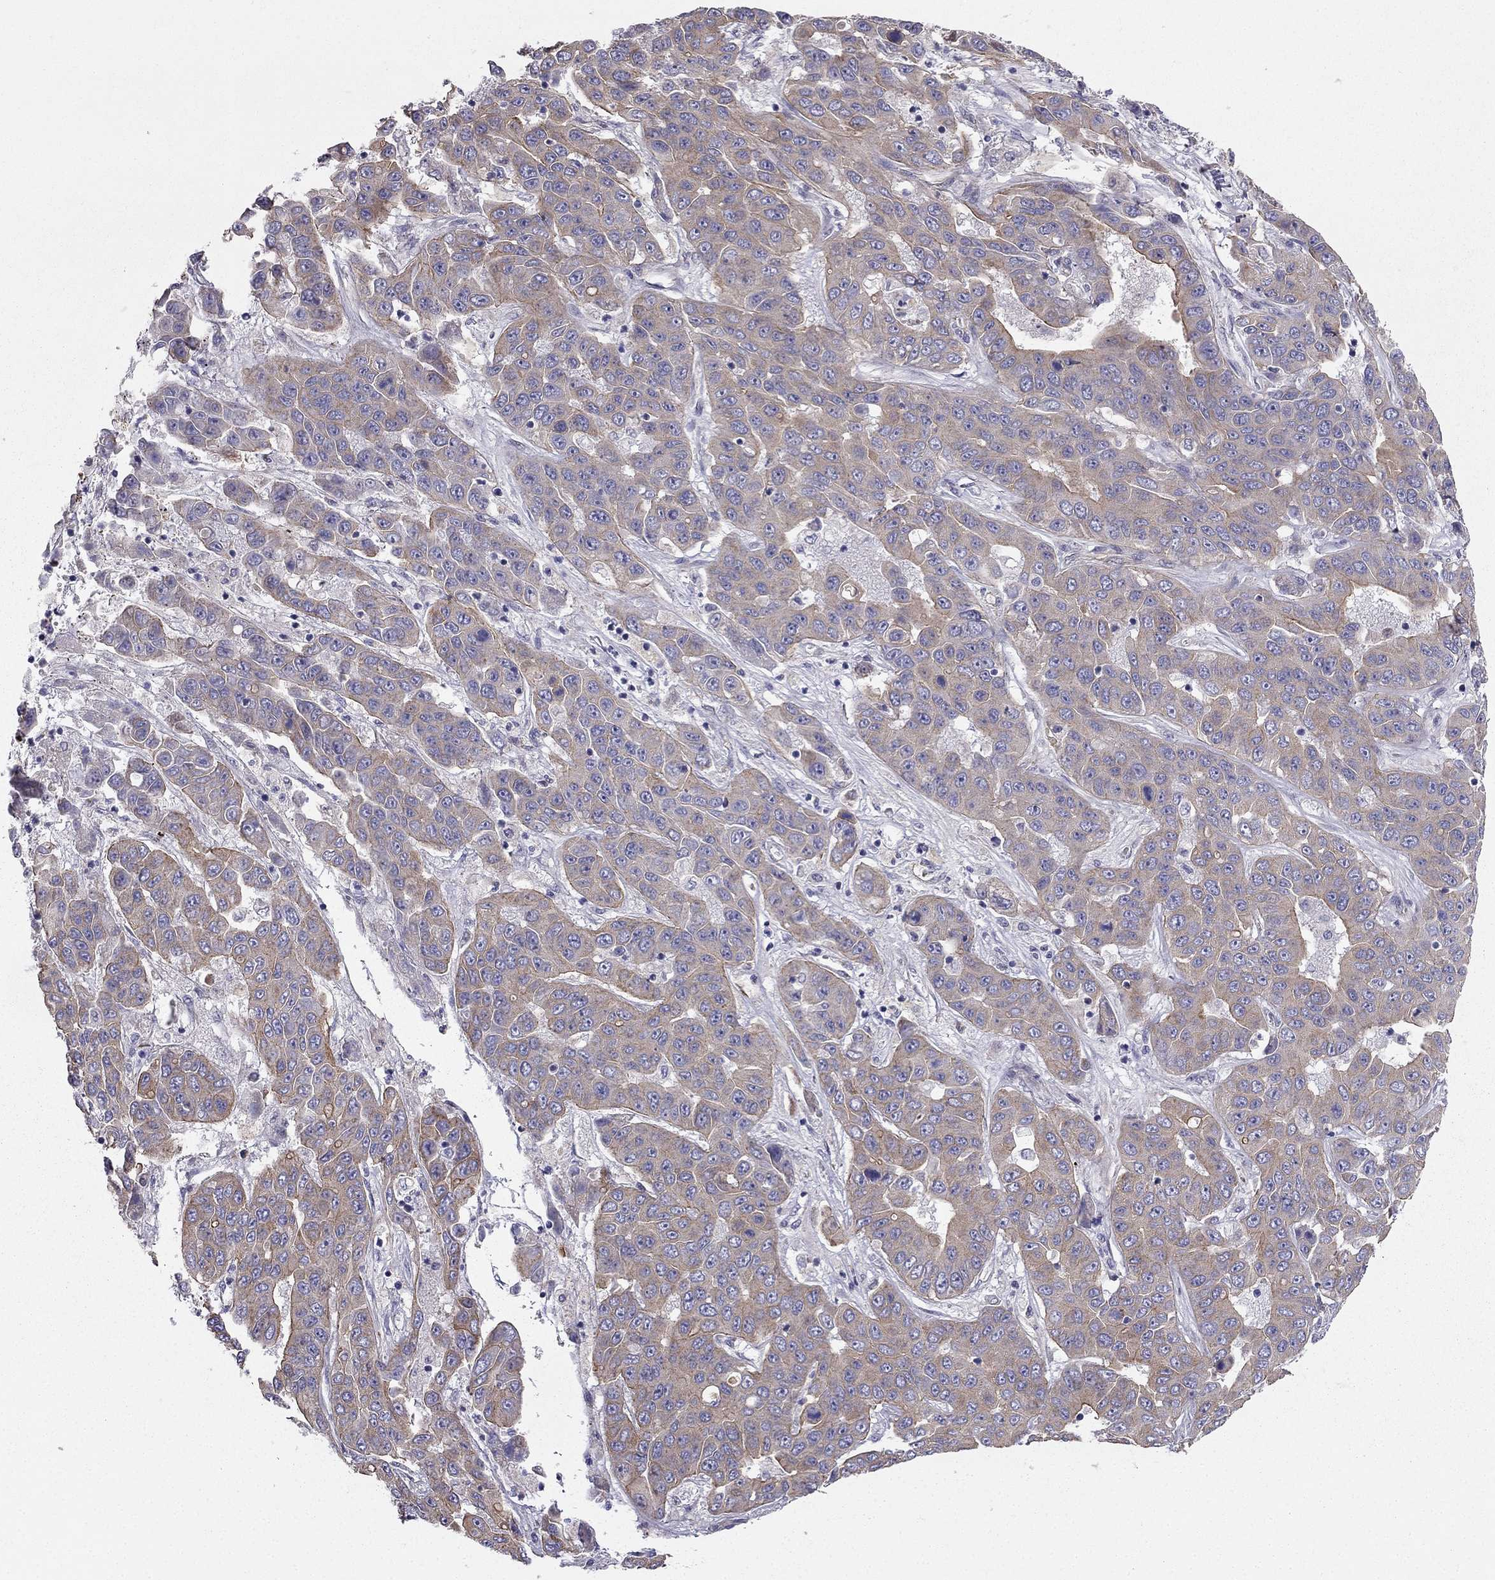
{"staining": {"intensity": "moderate", "quantity": "25%-75%", "location": "cytoplasmic/membranous"}, "tissue": "liver cancer", "cell_type": "Tumor cells", "image_type": "cancer", "snomed": [{"axis": "morphology", "description": "Cholangiocarcinoma"}, {"axis": "topography", "description": "Liver"}], "caption": "There is medium levels of moderate cytoplasmic/membranous staining in tumor cells of liver cholangiocarcinoma, as demonstrated by immunohistochemical staining (brown color).", "gene": "ENOX1", "patient": {"sex": "female", "age": 52}}